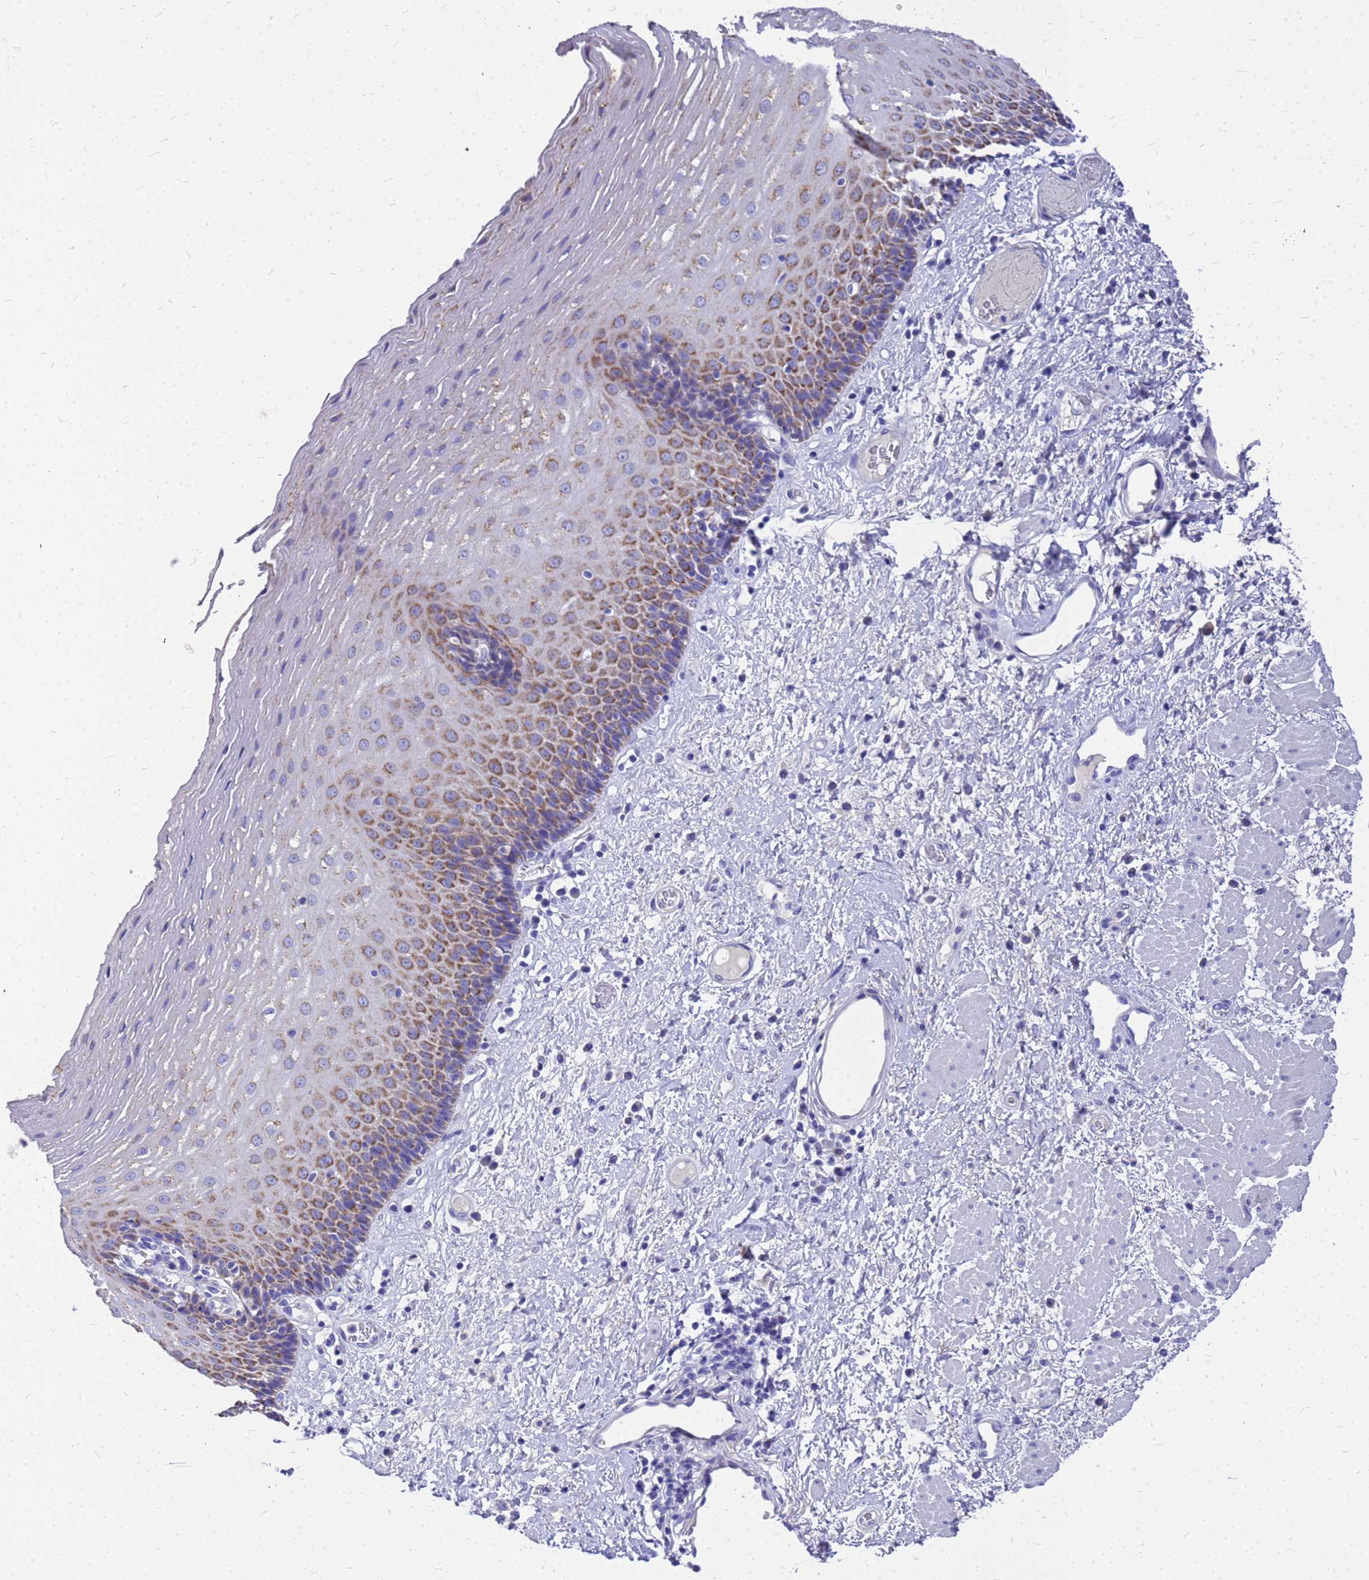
{"staining": {"intensity": "moderate", "quantity": "25%-75%", "location": "cytoplasmic/membranous"}, "tissue": "esophagus", "cell_type": "Squamous epithelial cells", "image_type": "normal", "snomed": [{"axis": "morphology", "description": "Normal tissue, NOS"}, {"axis": "morphology", "description": "Adenocarcinoma, NOS"}, {"axis": "topography", "description": "Esophagus"}], "caption": "High-magnification brightfield microscopy of normal esophagus stained with DAB (brown) and counterstained with hematoxylin (blue). squamous epithelial cells exhibit moderate cytoplasmic/membranous positivity is seen in about25%-75% of cells. The protein of interest is stained brown, and the nuclei are stained in blue (DAB (3,3'-diaminobenzidine) IHC with brightfield microscopy, high magnification).", "gene": "OR52E2", "patient": {"sex": "male", "age": 62}}